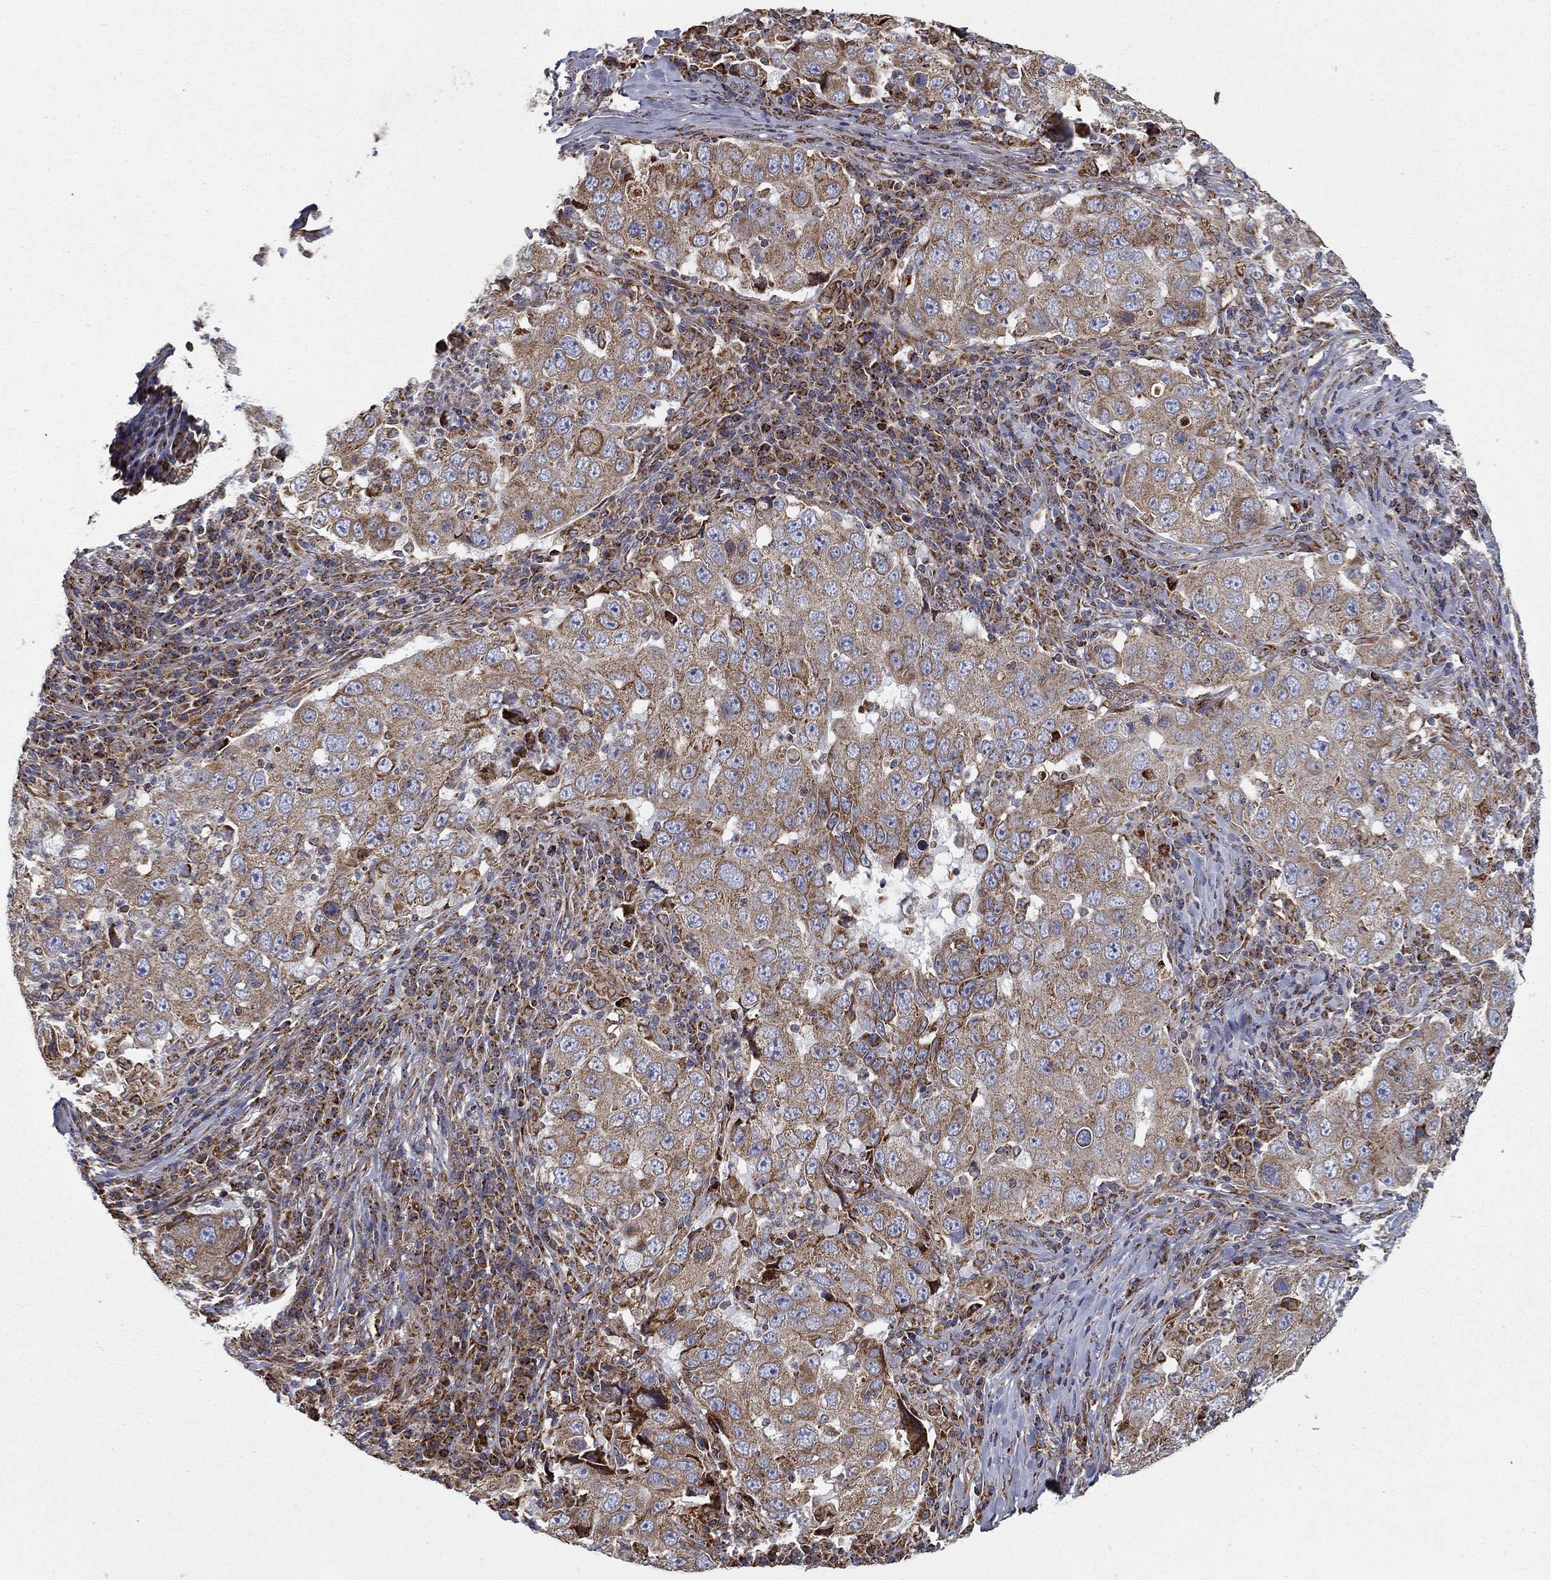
{"staining": {"intensity": "moderate", "quantity": ">75%", "location": "cytoplasmic/membranous"}, "tissue": "lung cancer", "cell_type": "Tumor cells", "image_type": "cancer", "snomed": [{"axis": "morphology", "description": "Adenocarcinoma, NOS"}, {"axis": "topography", "description": "Lung"}], "caption": "Immunohistochemical staining of lung adenocarcinoma reveals medium levels of moderate cytoplasmic/membranous protein staining in about >75% of tumor cells. The staining is performed using DAB (3,3'-diaminobenzidine) brown chromogen to label protein expression. The nuclei are counter-stained blue using hematoxylin.", "gene": "MT-CYB", "patient": {"sex": "male", "age": 73}}